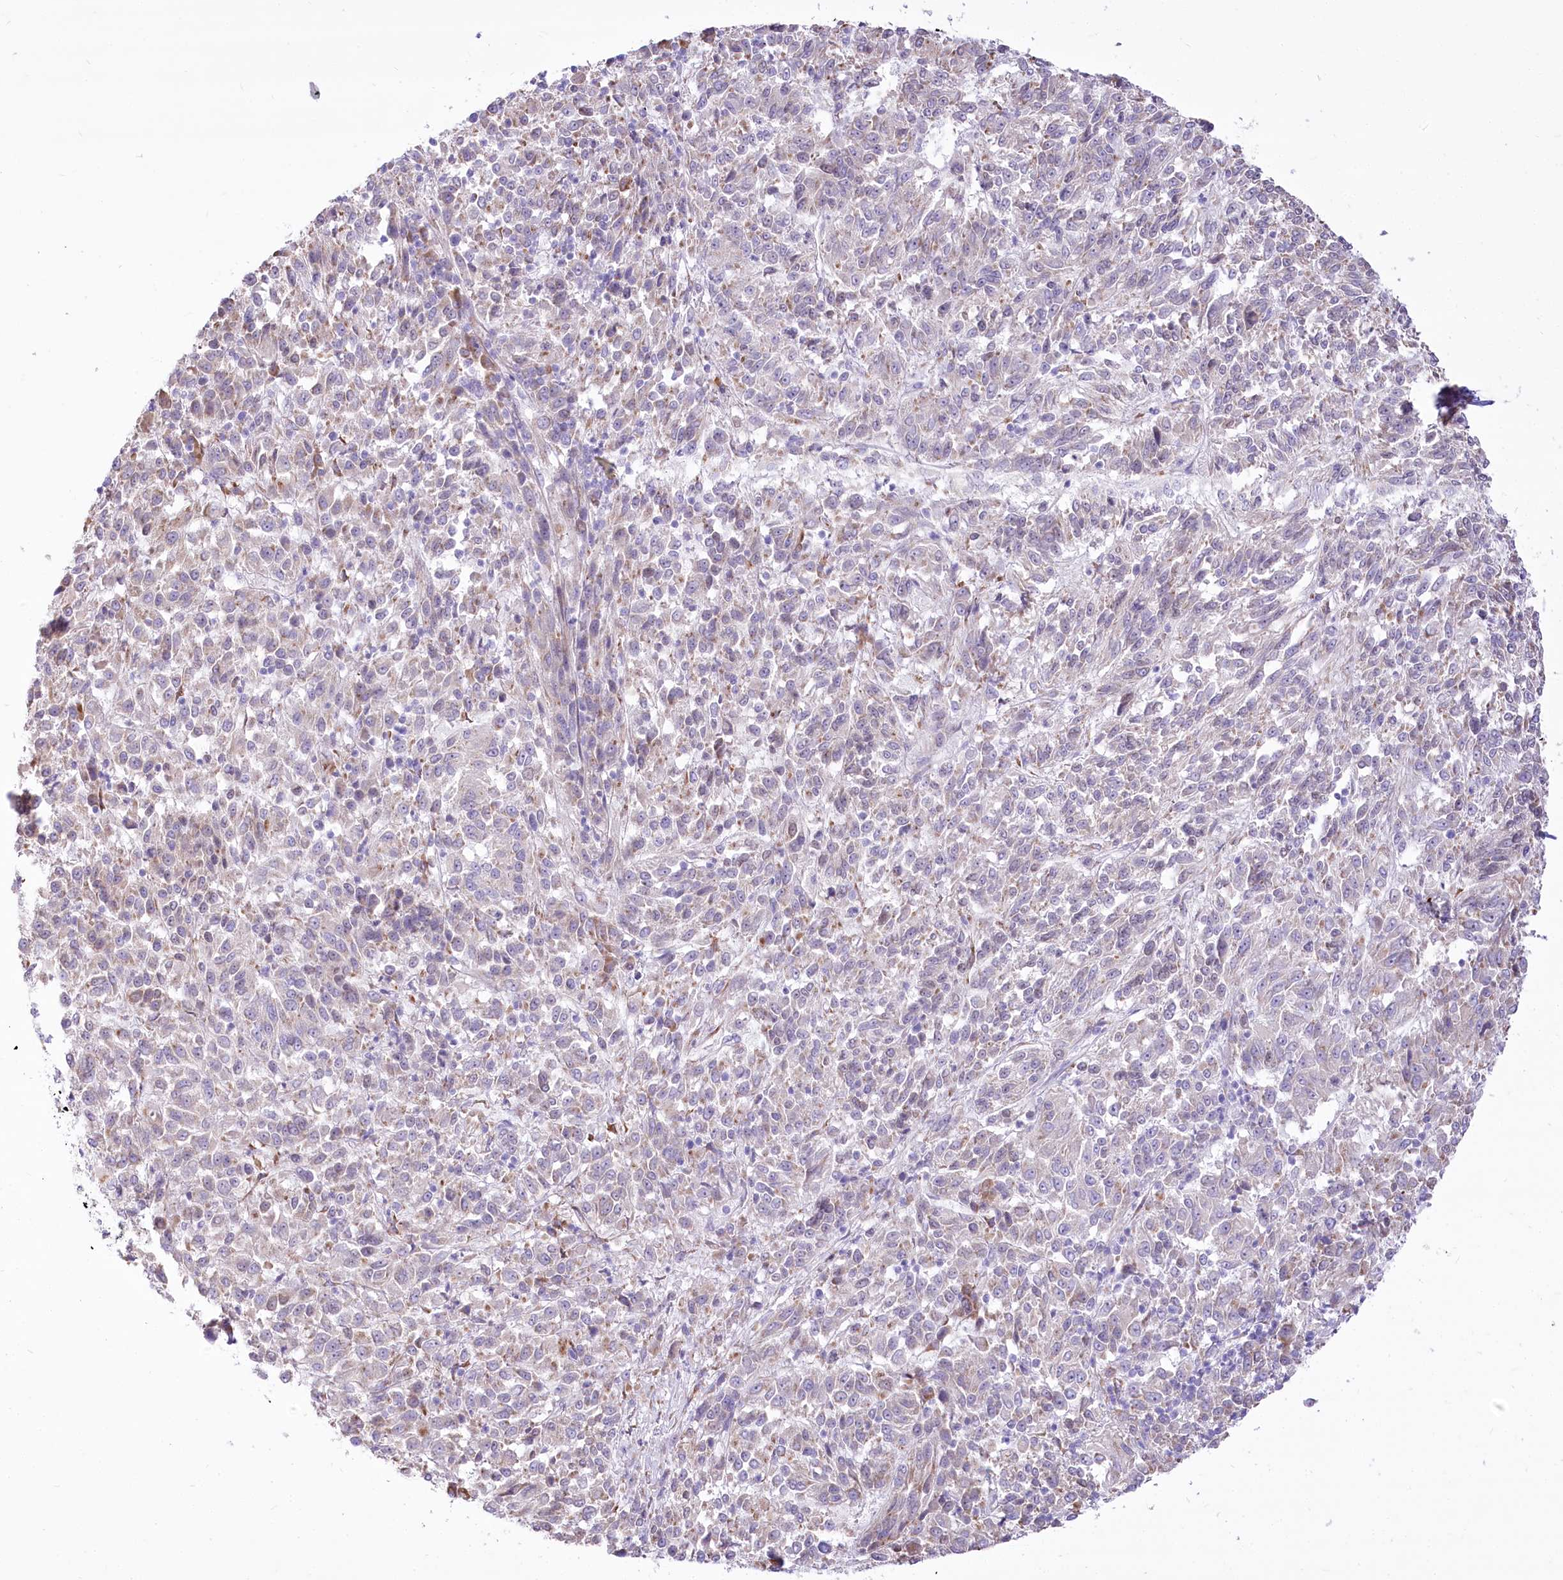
{"staining": {"intensity": "negative", "quantity": "none", "location": "none"}, "tissue": "melanoma", "cell_type": "Tumor cells", "image_type": "cancer", "snomed": [{"axis": "morphology", "description": "Malignant melanoma, Metastatic site"}, {"axis": "topography", "description": "Lung"}], "caption": "DAB immunohistochemical staining of melanoma exhibits no significant expression in tumor cells. The staining is performed using DAB (3,3'-diaminobenzidine) brown chromogen with nuclei counter-stained in using hematoxylin.", "gene": "STT3B", "patient": {"sex": "male", "age": 64}}